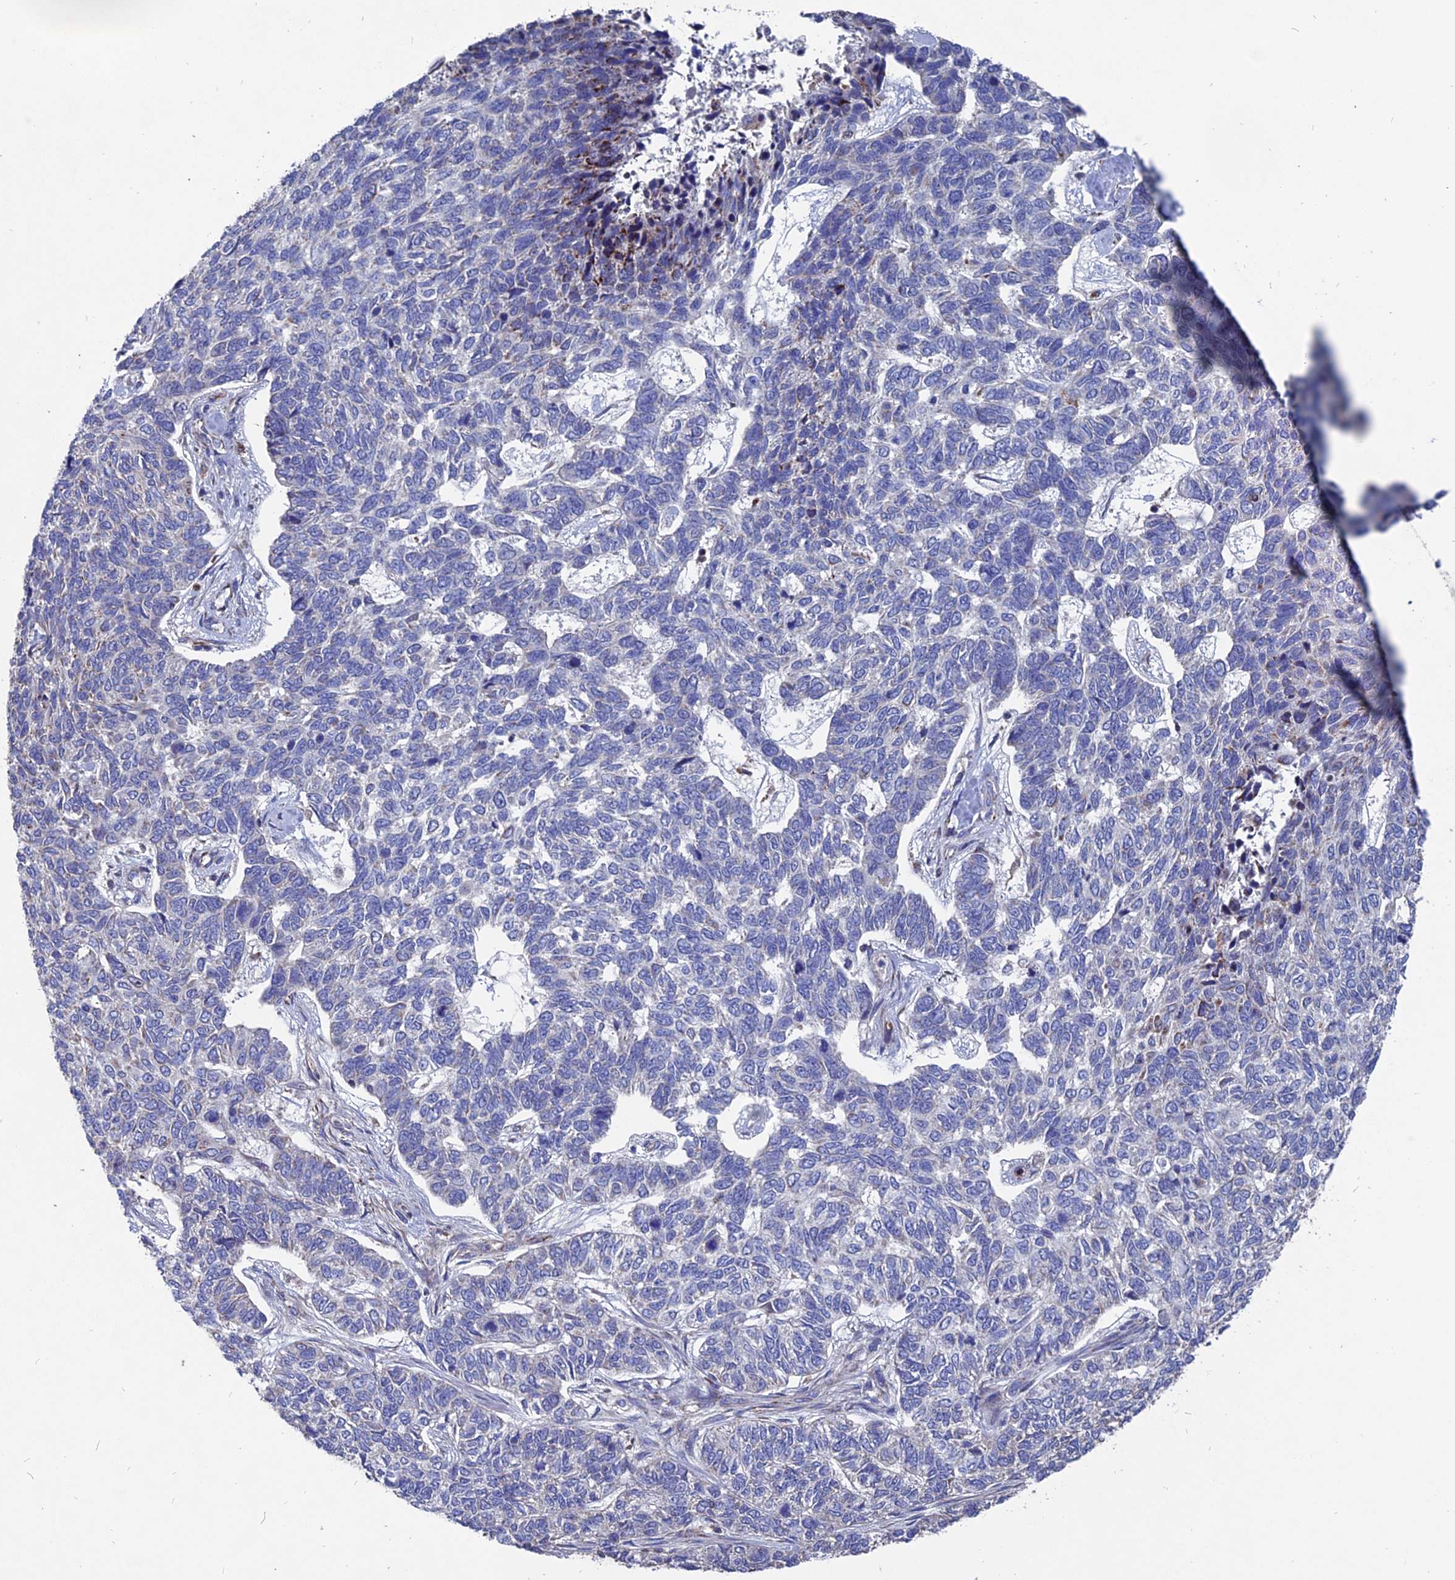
{"staining": {"intensity": "negative", "quantity": "none", "location": "none"}, "tissue": "skin cancer", "cell_type": "Tumor cells", "image_type": "cancer", "snomed": [{"axis": "morphology", "description": "Basal cell carcinoma"}, {"axis": "topography", "description": "Skin"}], "caption": "Protein analysis of skin cancer (basal cell carcinoma) displays no significant staining in tumor cells.", "gene": "TGFA", "patient": {"sex": "female", "age": 65}}